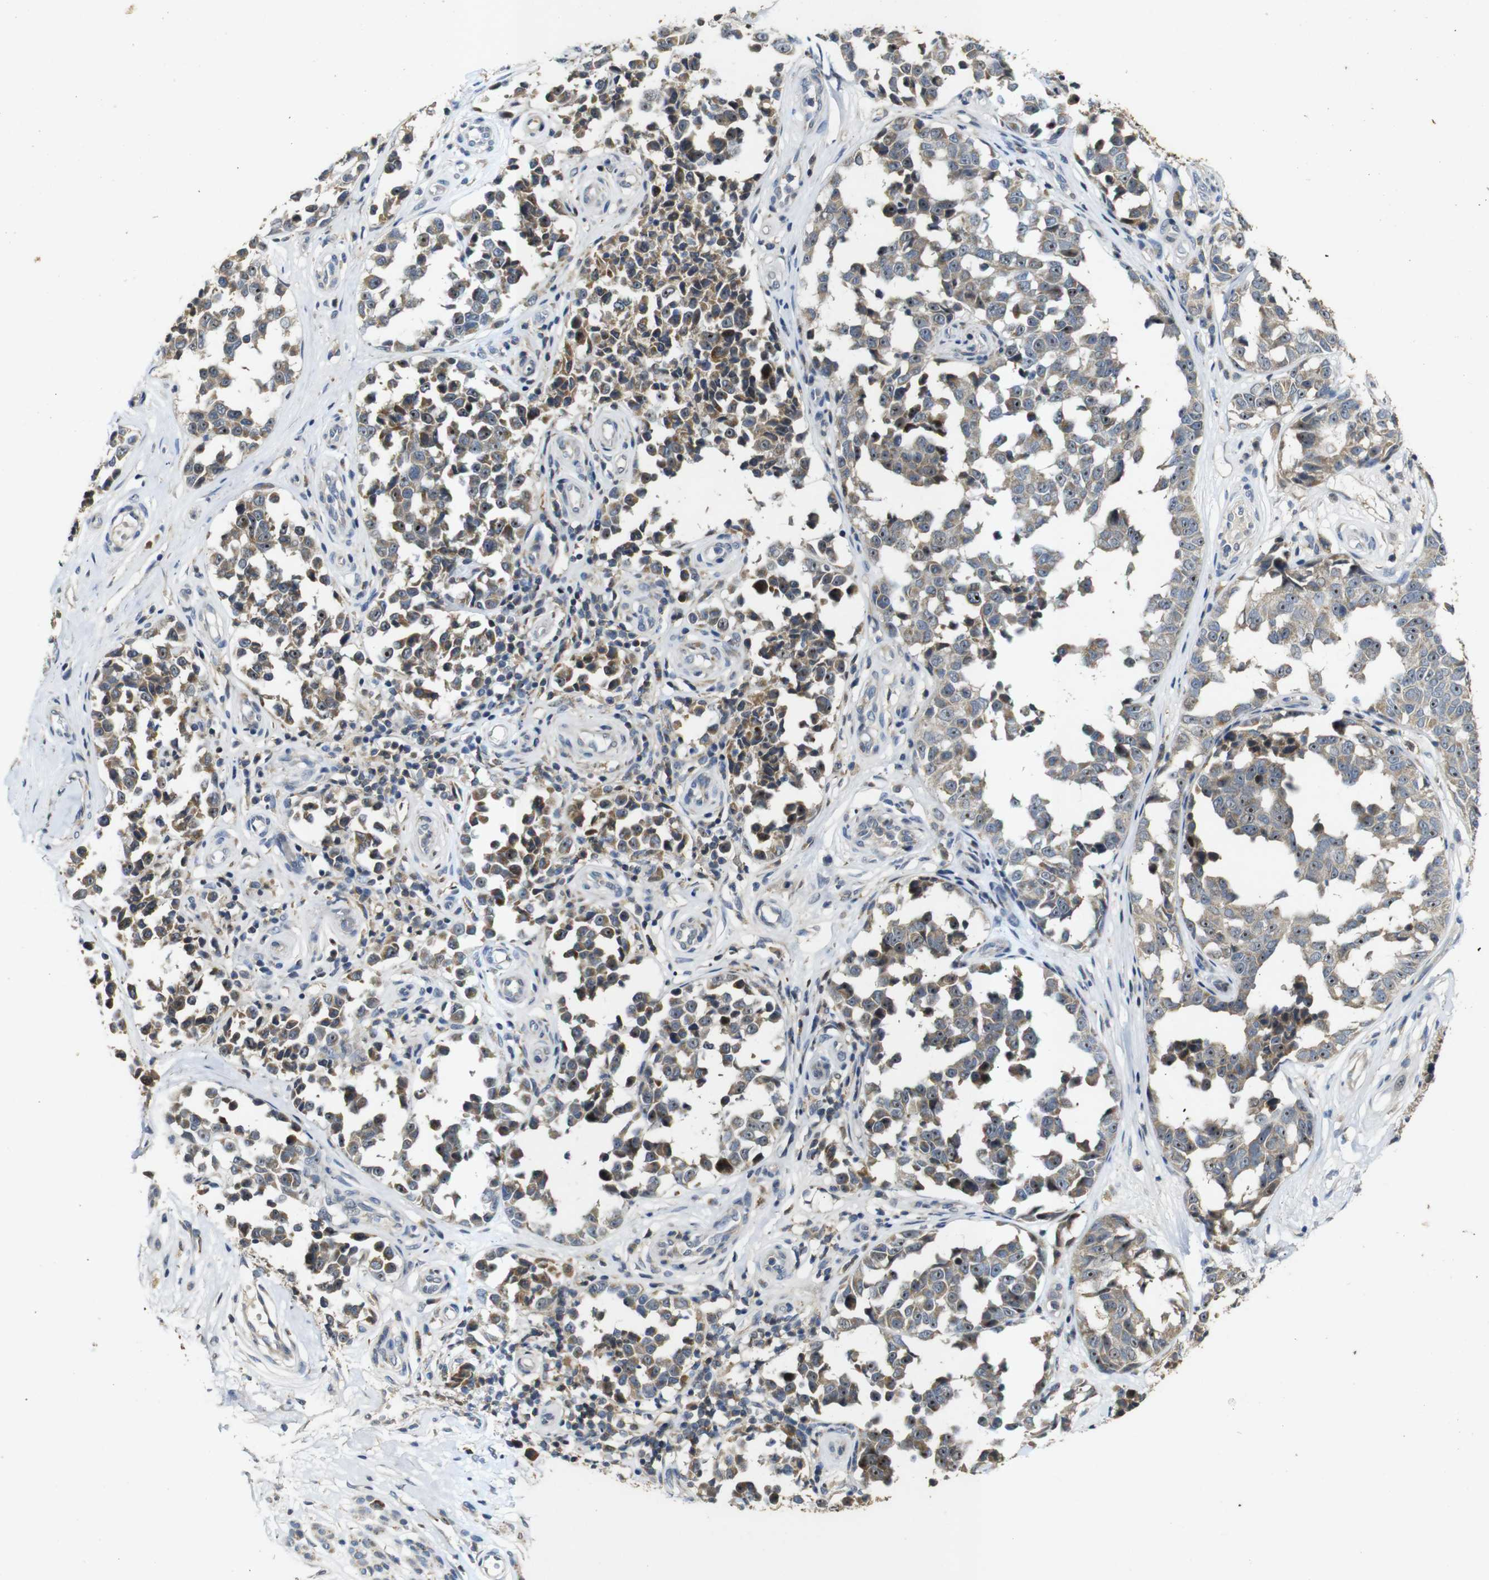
{"staining": {"intensity": "moderate", "quantity": ">75%", "location": "cytoplasmic/membranous,nuclear"}, "tissue": "melanoma", "cell_type": "Tumor cells", "image_type": "cancer", "snomed": [{"axis": "morphology", "description": "Malignant melanoma, NOS"}, {"axis": "topography", "description": "Skin"}], "caption": "Immunohistochemical staining of melanoma shows medium levels of moderate cytoplasmic/membranous and nuclear expression in about >75% of tumor cells. (DAB IHC, brown staining for protein, blue staining for nuclei).", "gene": "MAGI2", "patient": {"sex": "female", "age": 64}}